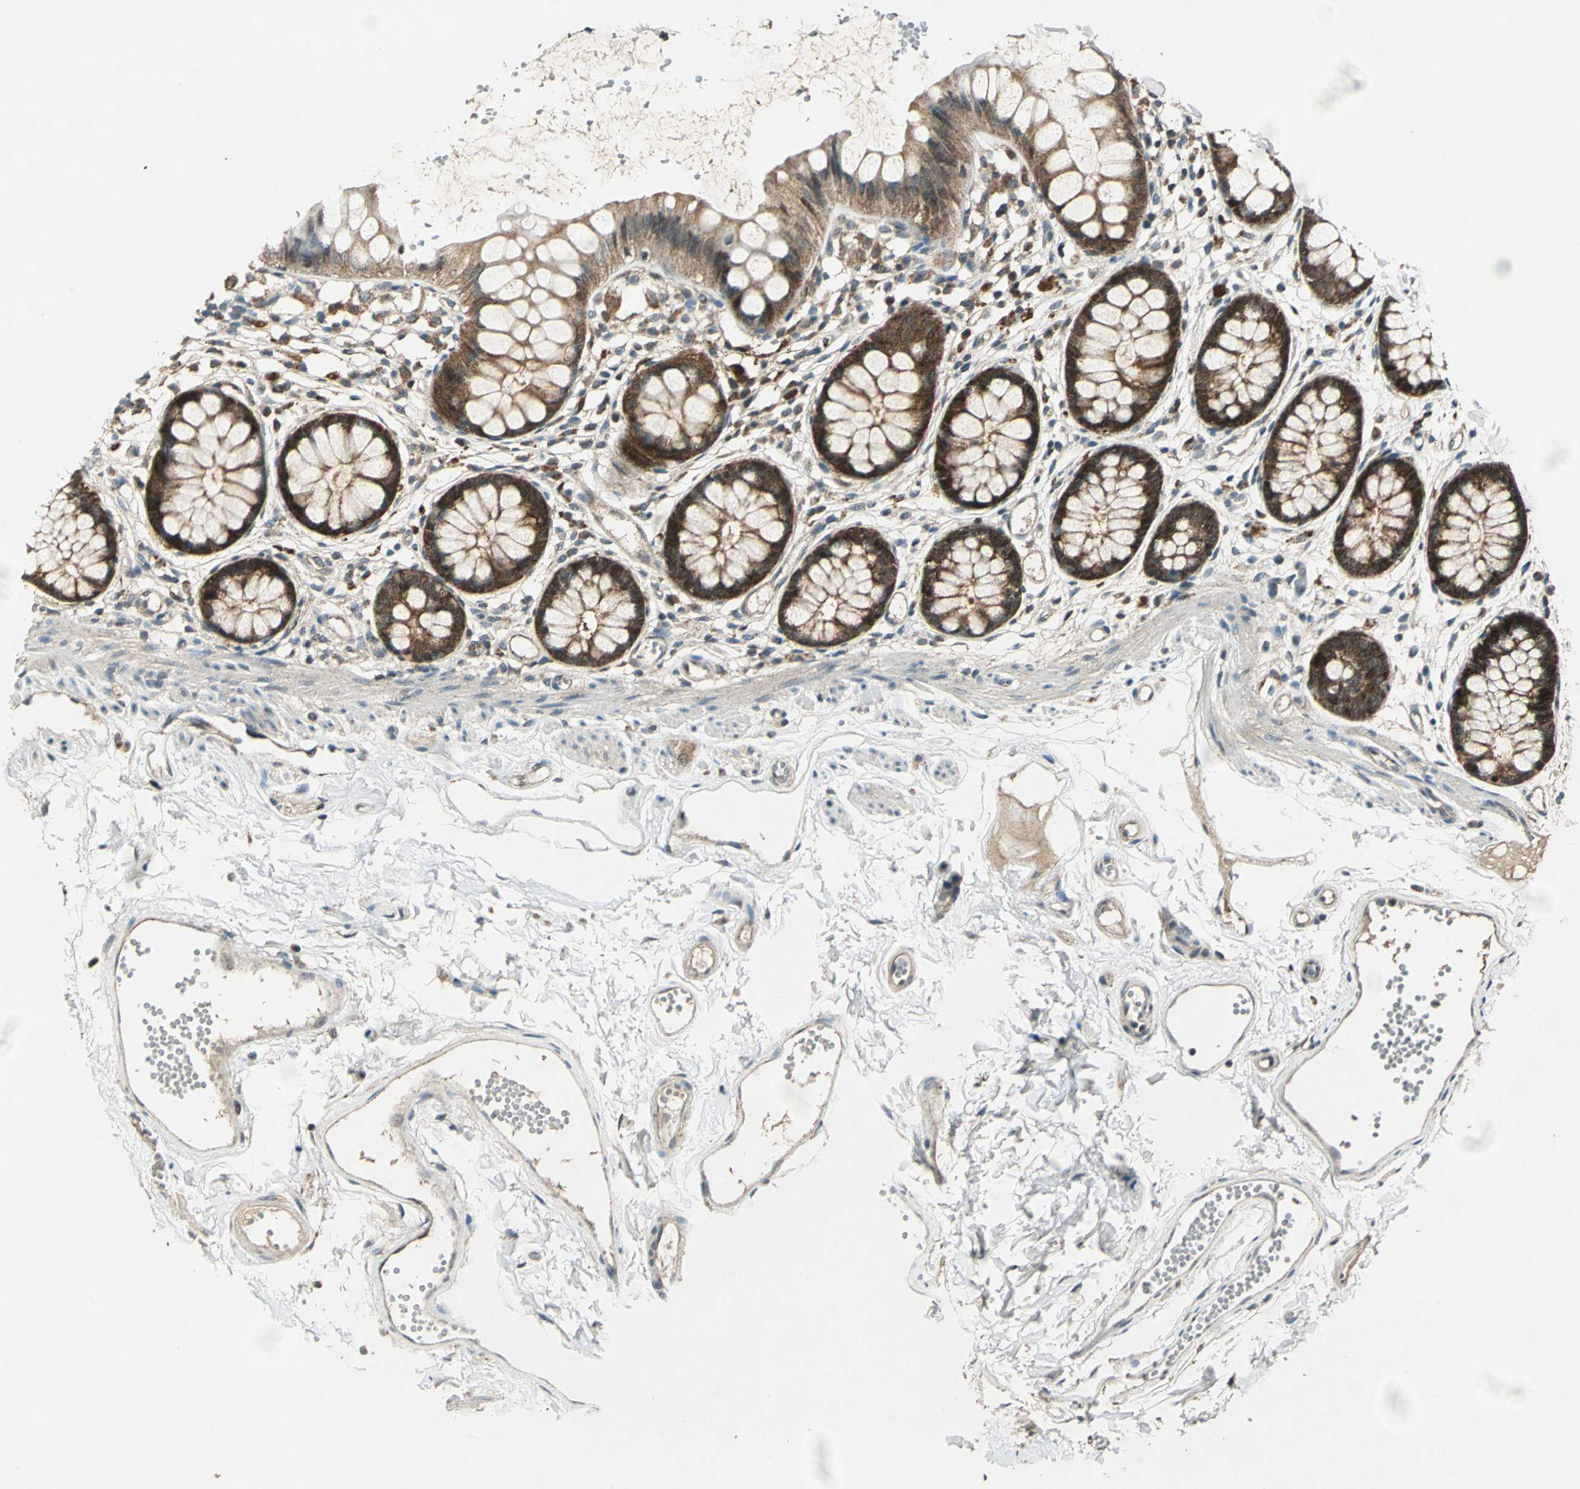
{"staining": {"intensity": "strong", "quantity": ">75%", "location": "cytoplasmic/membranous"}, "tissue": "rectum", "cell_type": "Glandular cells", "image_type": "normal", "snomed": [{"axis": "morphology", "description": "Normal tissue, NOS"}, {"axis": "topography", "description": "Rectum"}], "caption": "IHC of normal rectum displays high levels of strong cytoplasmic/membranous expression in approximately >75% of glandular cells.", "gene": "AHSA1", "patient": {"sex": "female", "age": 66}}